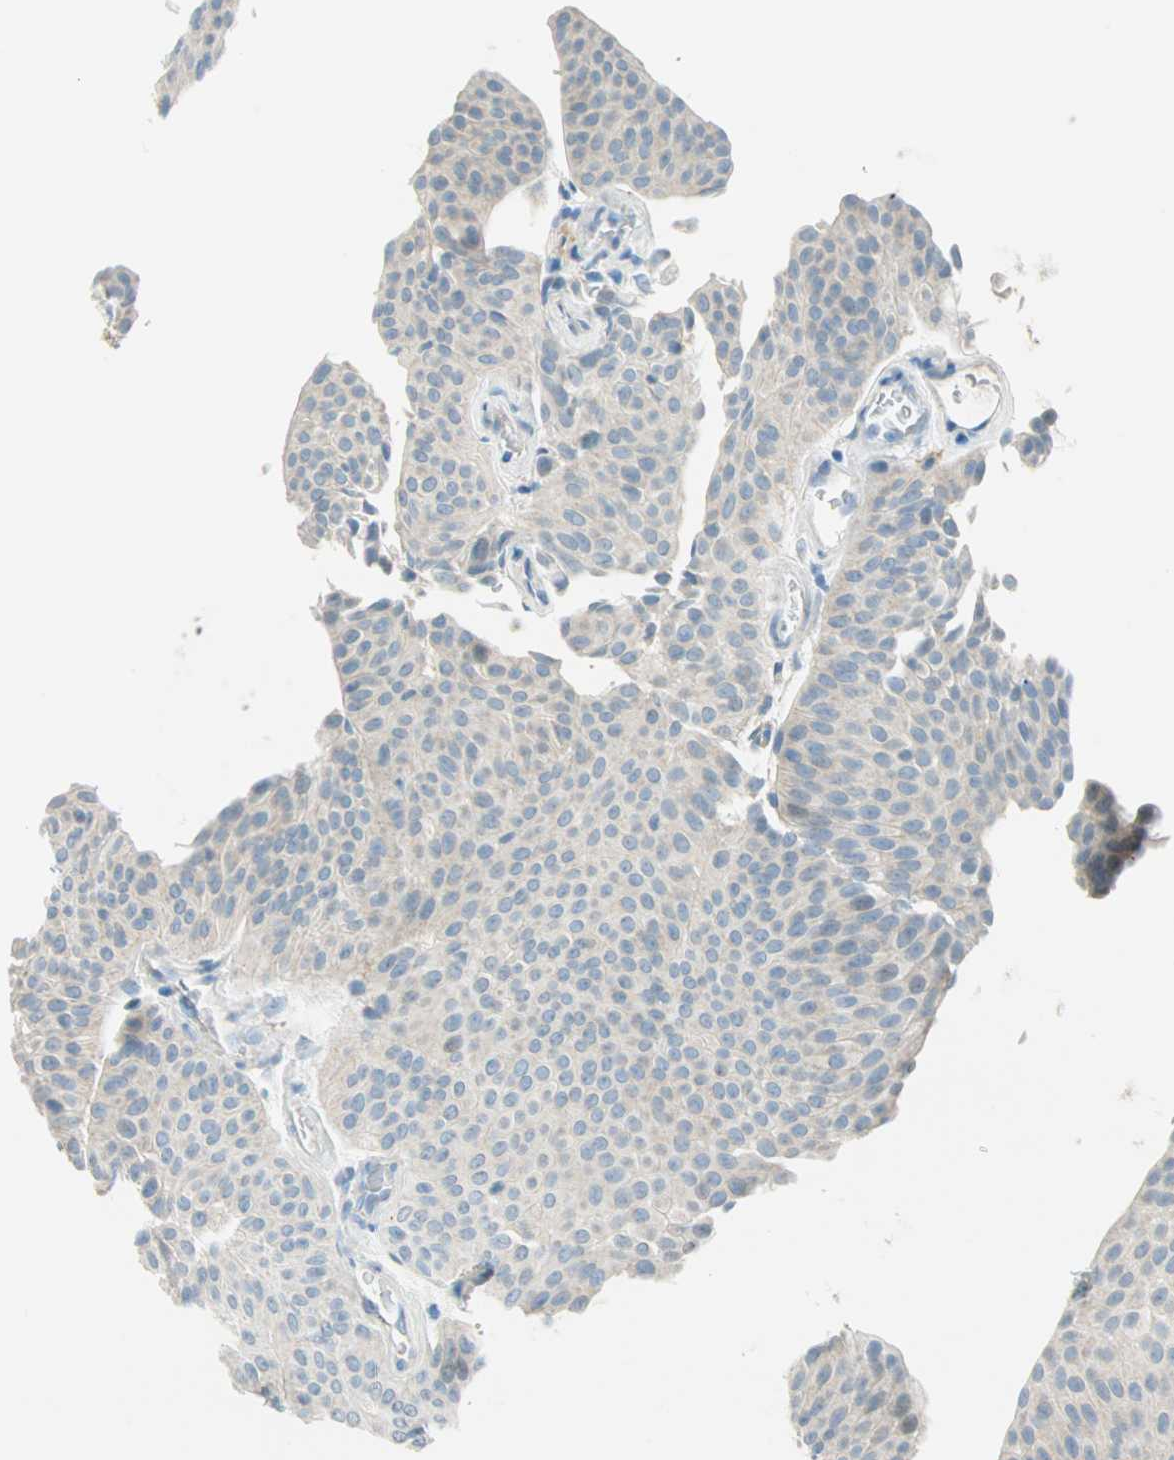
{"staining": {"intensity": "strong", "quantity": "<25%", "location": "nuclear"}, "tissue": "urothelial cancer", "cell_type": "Tumor cells", "image_type": "cancer", "snomed": [{"axis": "morphology", "description": "Urothelial carcinoma, Low grade"}, {"axis": "topography", "description": "Urinary bladder"}], "caption": "Tumor cells reveal medium levels of strong nuclear staining in approximately <25% of cells in human urothelial cancer. (DAB (3,3'-diaminobenzidine) IHC, brown staining for protein, blue staining for nuclei).", "gene": "PTTG1", "patient": {"sex": "female", "age": 60}}